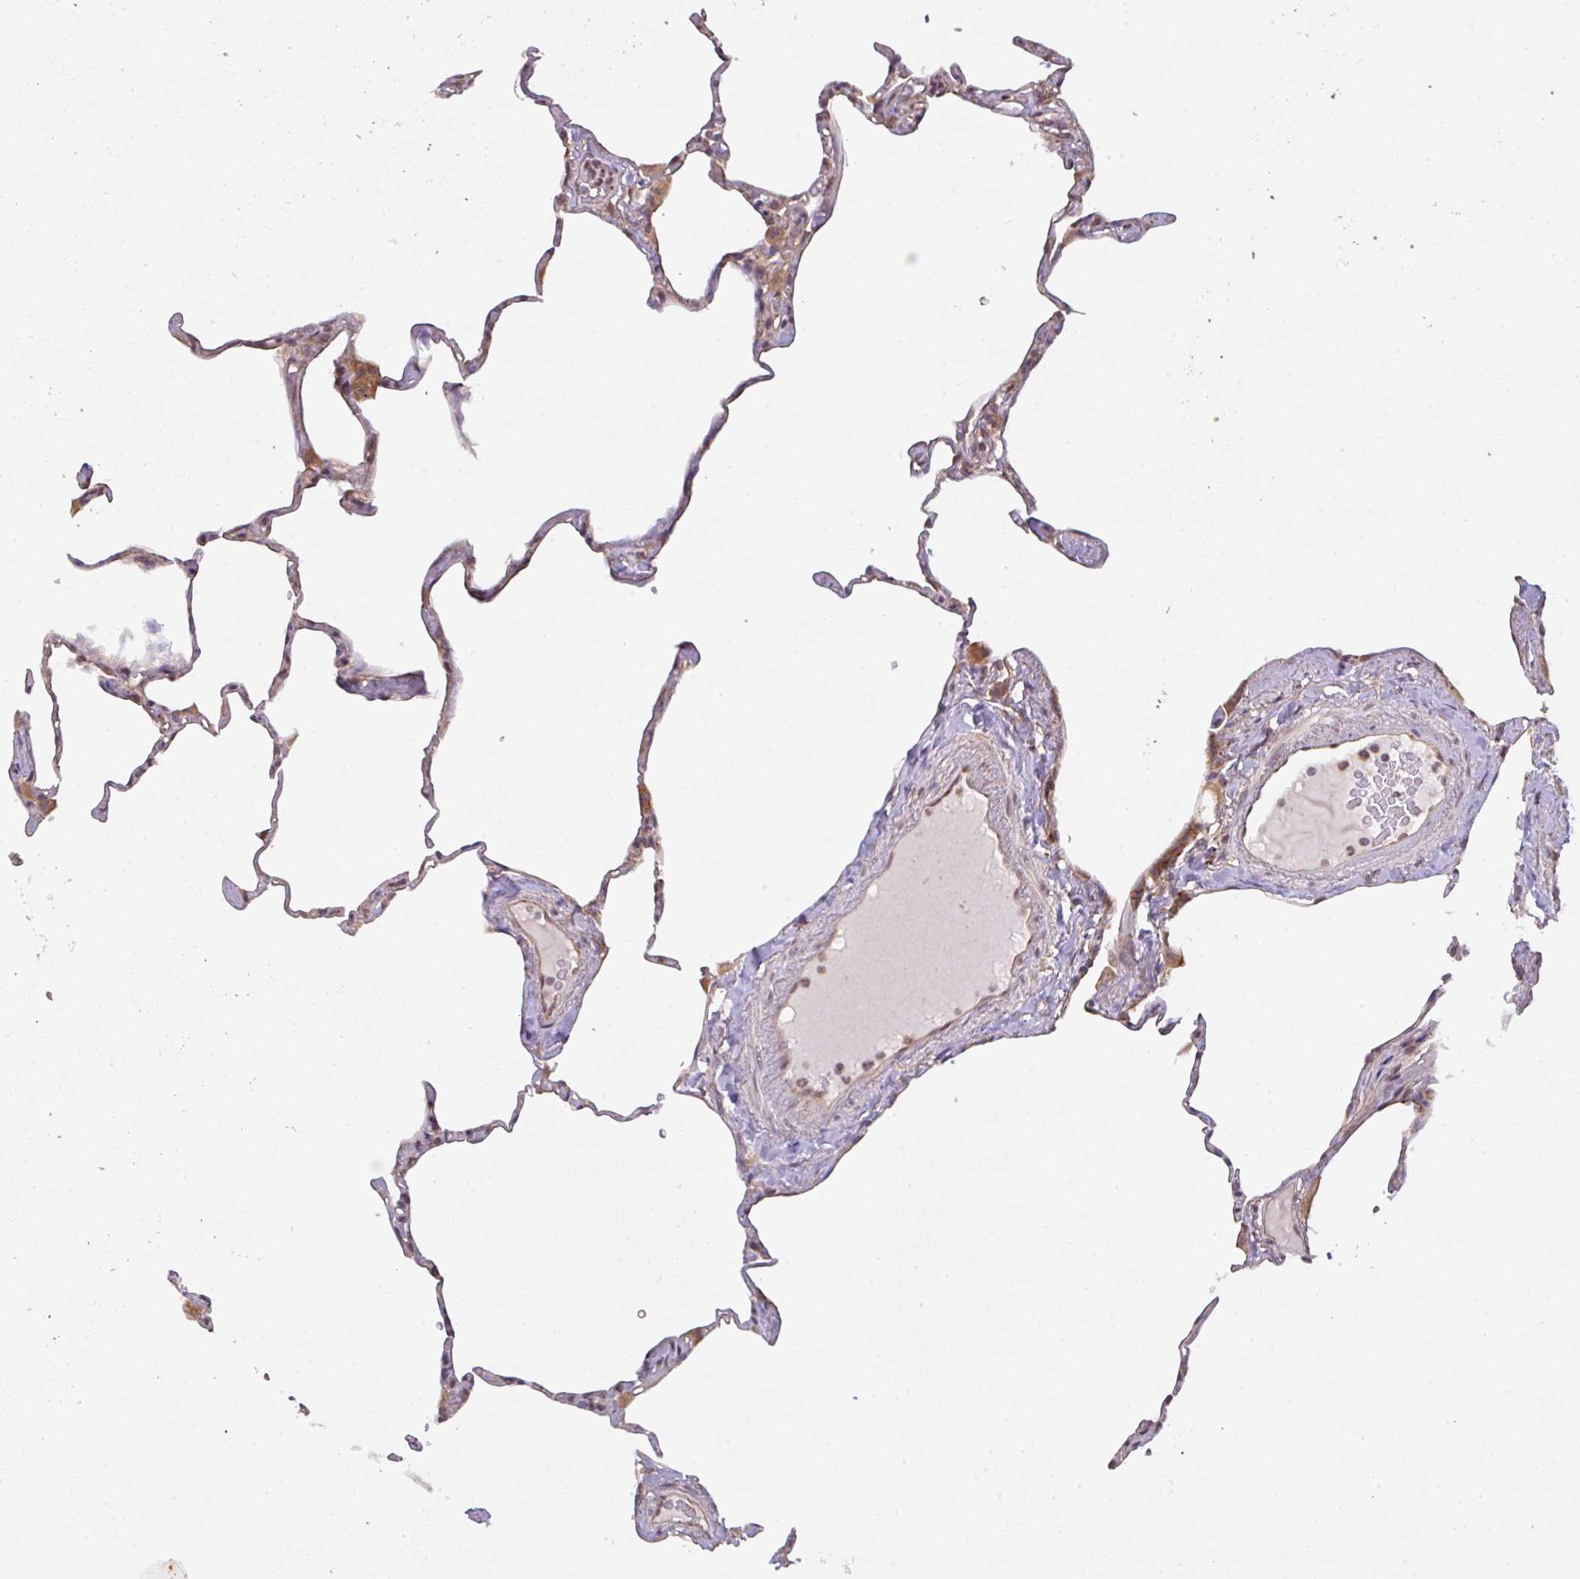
{"staining": {"intensity": "moderate", "quantity": "<25%", "location": "cytoplasmic/membranous"}, "tissue": "lung", "cell_type": "Alveolar cells", "image_type": "normal", "snomed": [{"axis": "morphology", "description": "Normal tissue, NOS"}, {"axis": "topography", "description": "Lung"}], "caption": "Immunohistochemistry (DAB (3,3'-diaminobenzidine)) staining of normal lung reveals moderate cytoplasmic/membranous protein expression in about <25% of alveolar cells.", "gene": "CYFIP2", "patient": {"sex": "male", "age": 65}}